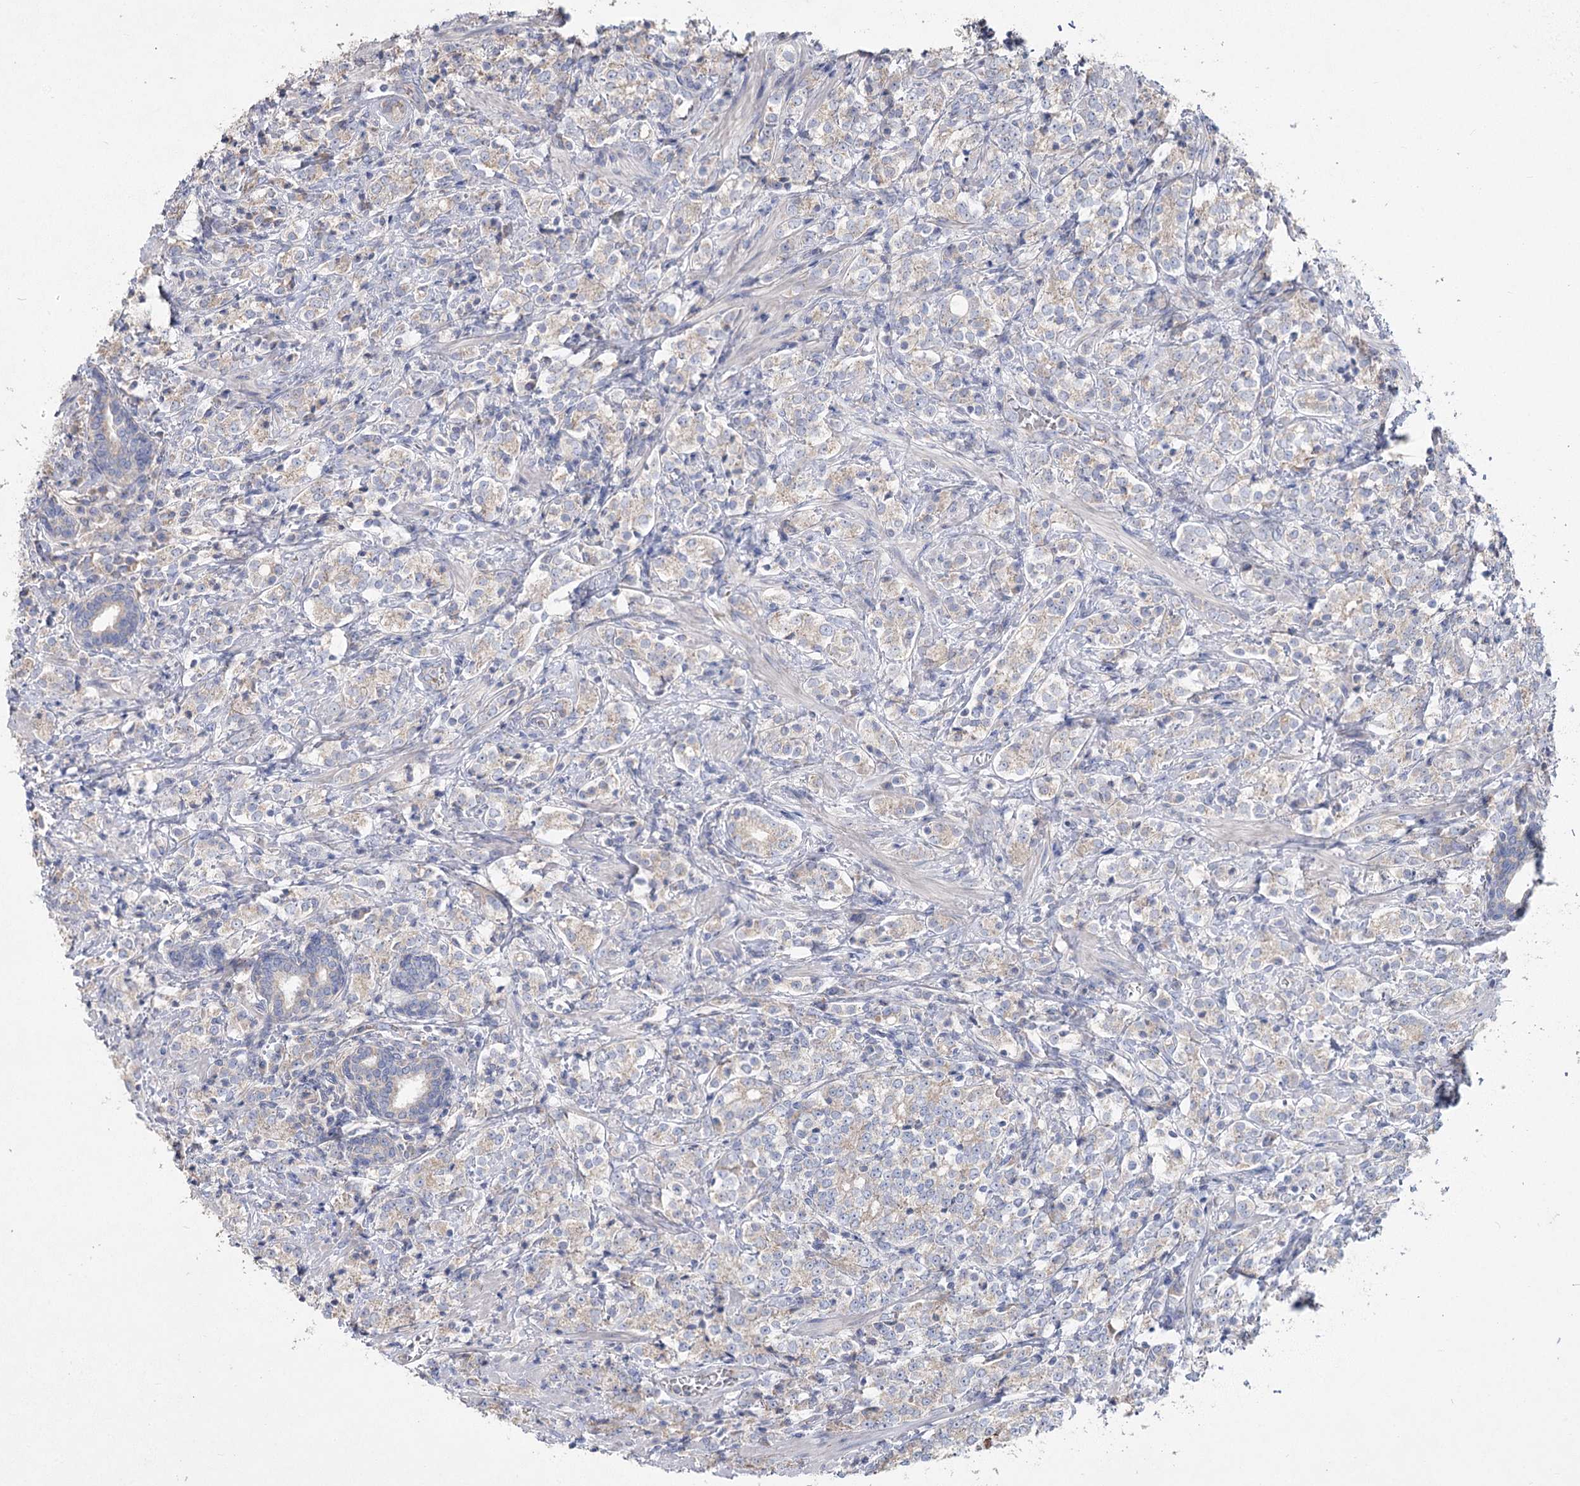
{"staining": {"intensity": "weak", "quantity": "<25%", "location": "cytoplasmic/membranous"}, "tissue": "prostate cancer", "cell_type": "Tumor cells", "image_type": "cancer", "snomed": [{"axis": "morphology", "description": "Adenocarcinoma, High grade"}, {"axis": "topography", "description": "Prostate"}], "caption": "The immunohistochemistry photomicrograph has no significant positivity in tumor cells of prostate cancer (high-grade adenocarcinoma) tissue.", "gene": "TMEM187", "patient": {"sex": "male", "age": 69}}